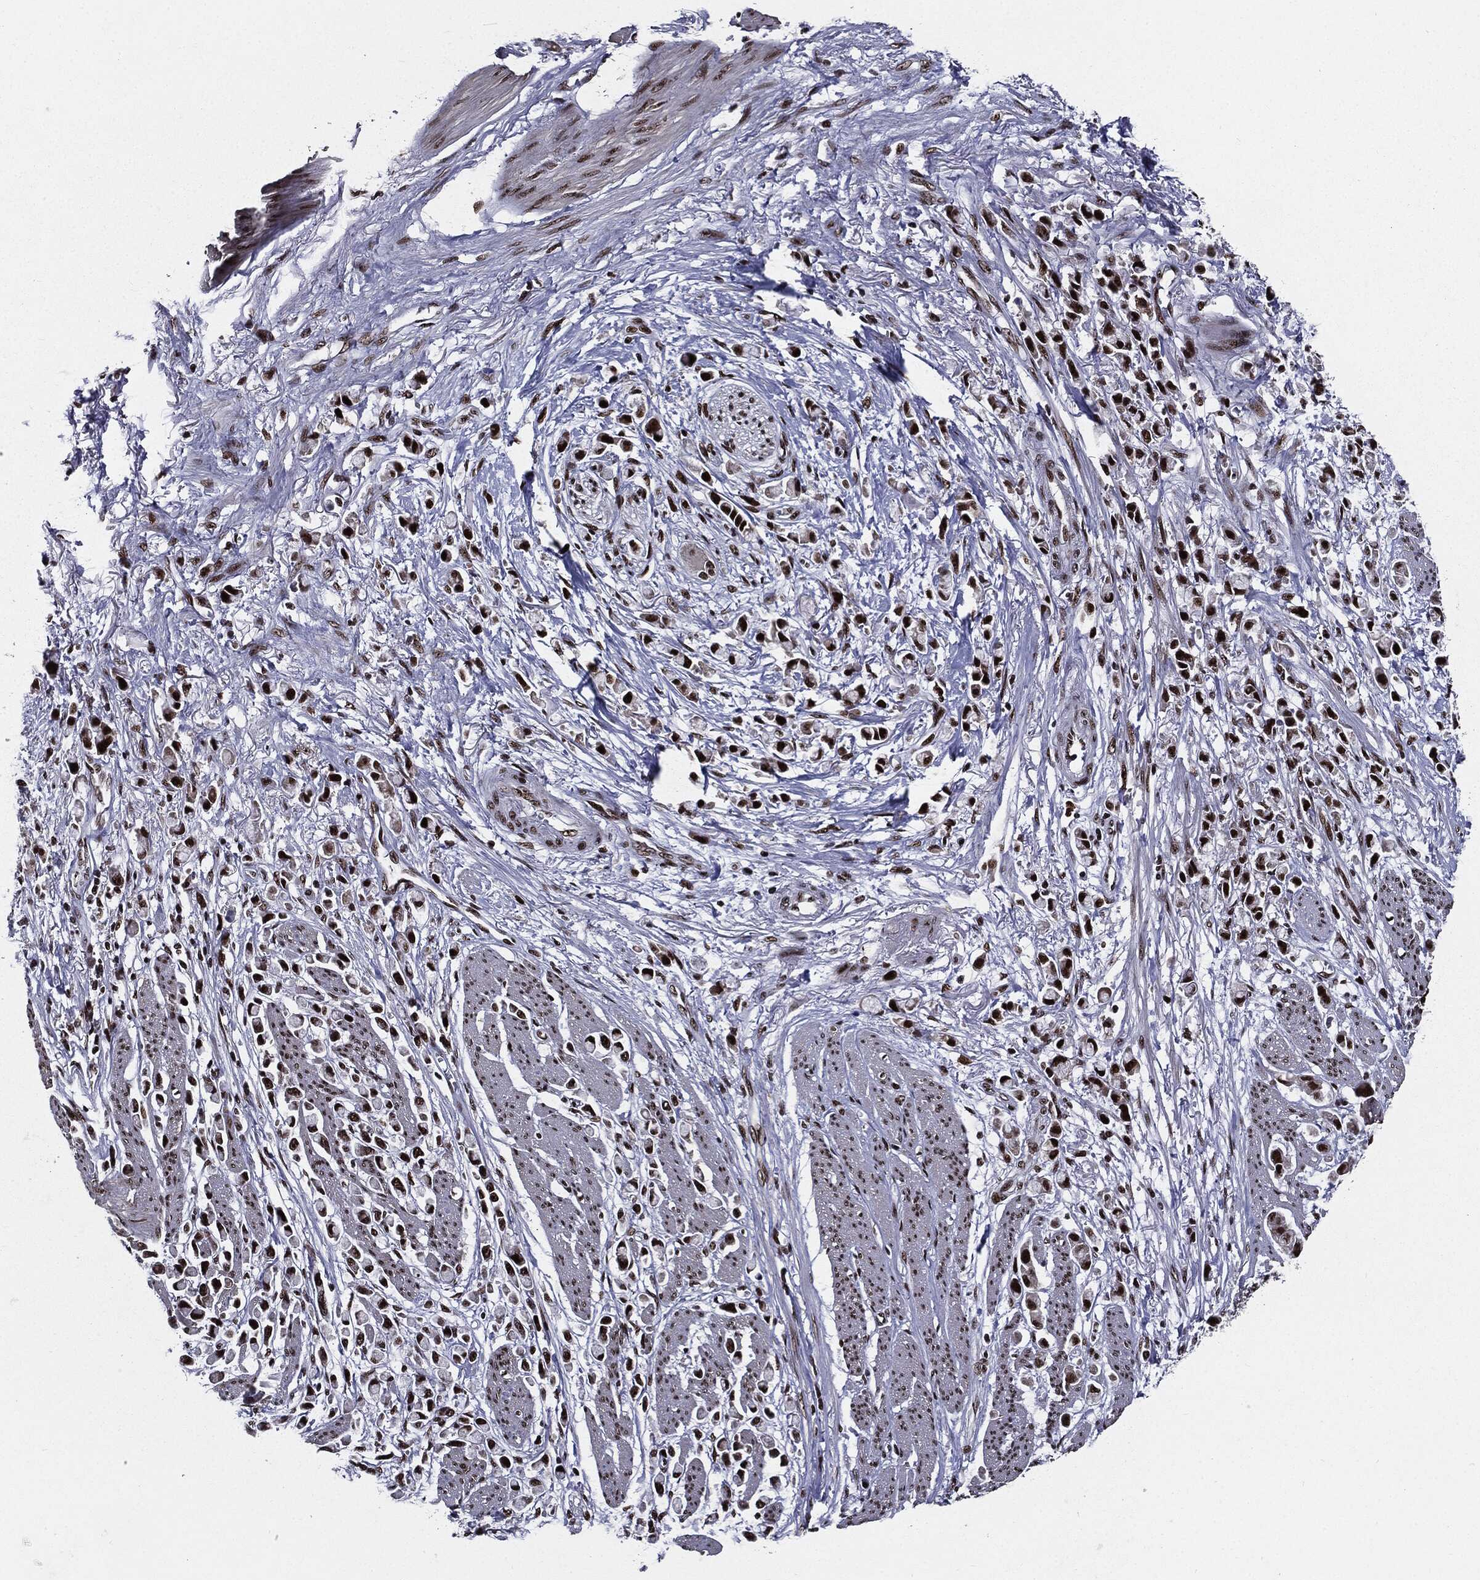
{"staining": {"intensity": "strong", "quantity": ">75%", "location": "nuclear"}, "tissue": "stomach cancer", "cell_type": "Tumor cells", "image_type": "cancer", "snomed": [{"axis": "morphology", "description": "Adenocarcinoma, NOS"}, {"axis": "topography", "description": "Stomach"}], "caption": "Tumor cells show high levels of strong nuclear positivity in approximately >75% of cells in stomach adenocarcinoma.", "gene": "ZFP91", "patient": {"sex": "female", "age": 81}}